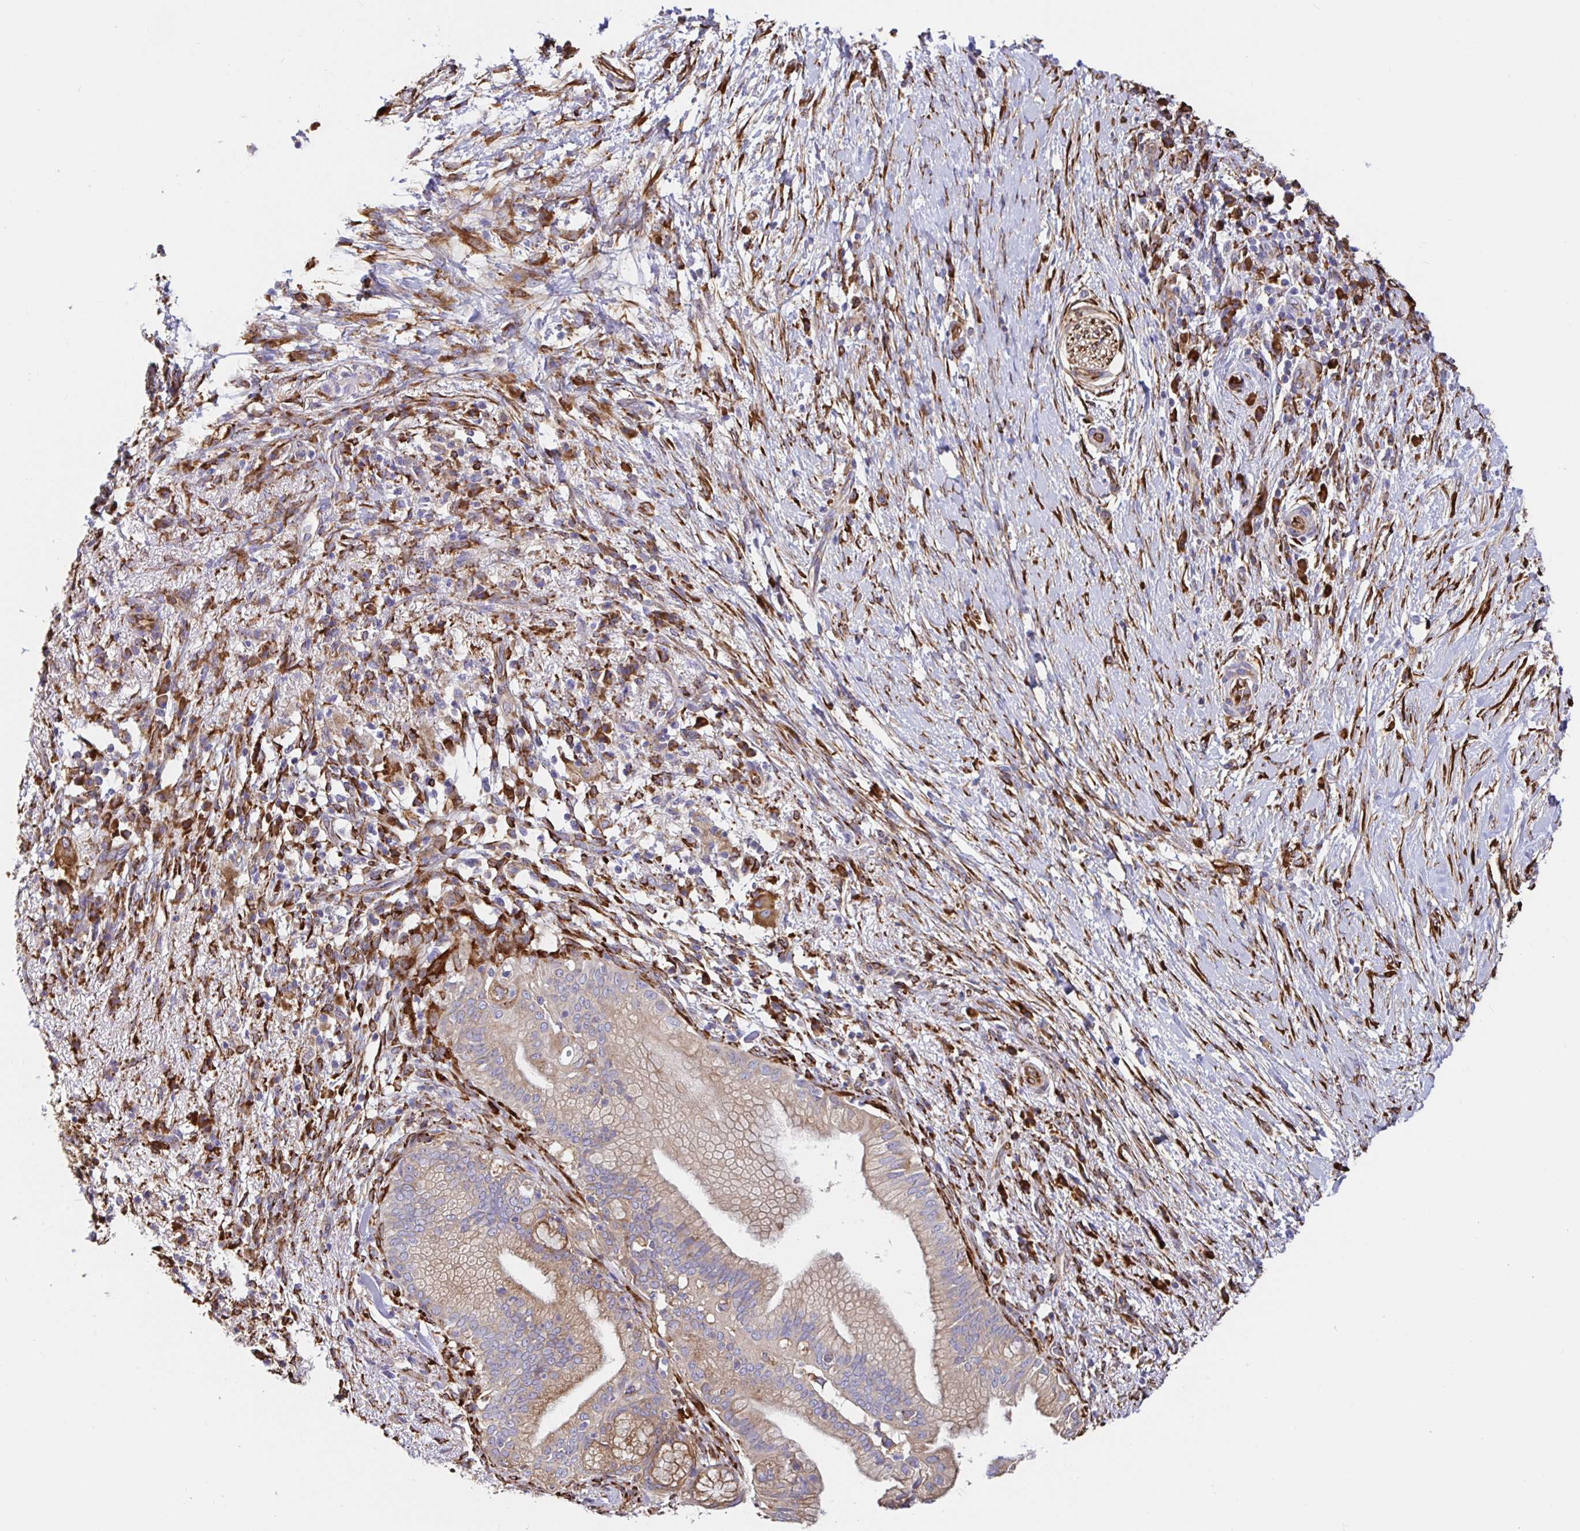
{"staining": {"intensity": "weak", "quantity": "25%-75%", "location": "cytoplasmic/membranous"}, "tissue": "pancreatic cancer", "cell_type": "Tumor cells", "image_type": "cancer", "snomed": [{"axis": "morphology", "description": "Adenocarcinoma, NOS"}, {"axis": "topography", "description": "Pancreas"}], "caption": "Brown immunohistochemical staining in pancreatic adenocarcinoma reveals weak cytoplasmic/membranous expression in approximately 25%-75% of tumor cells.", "gene": "MAOA", "patient": {"sex": "female", "age": 72}}